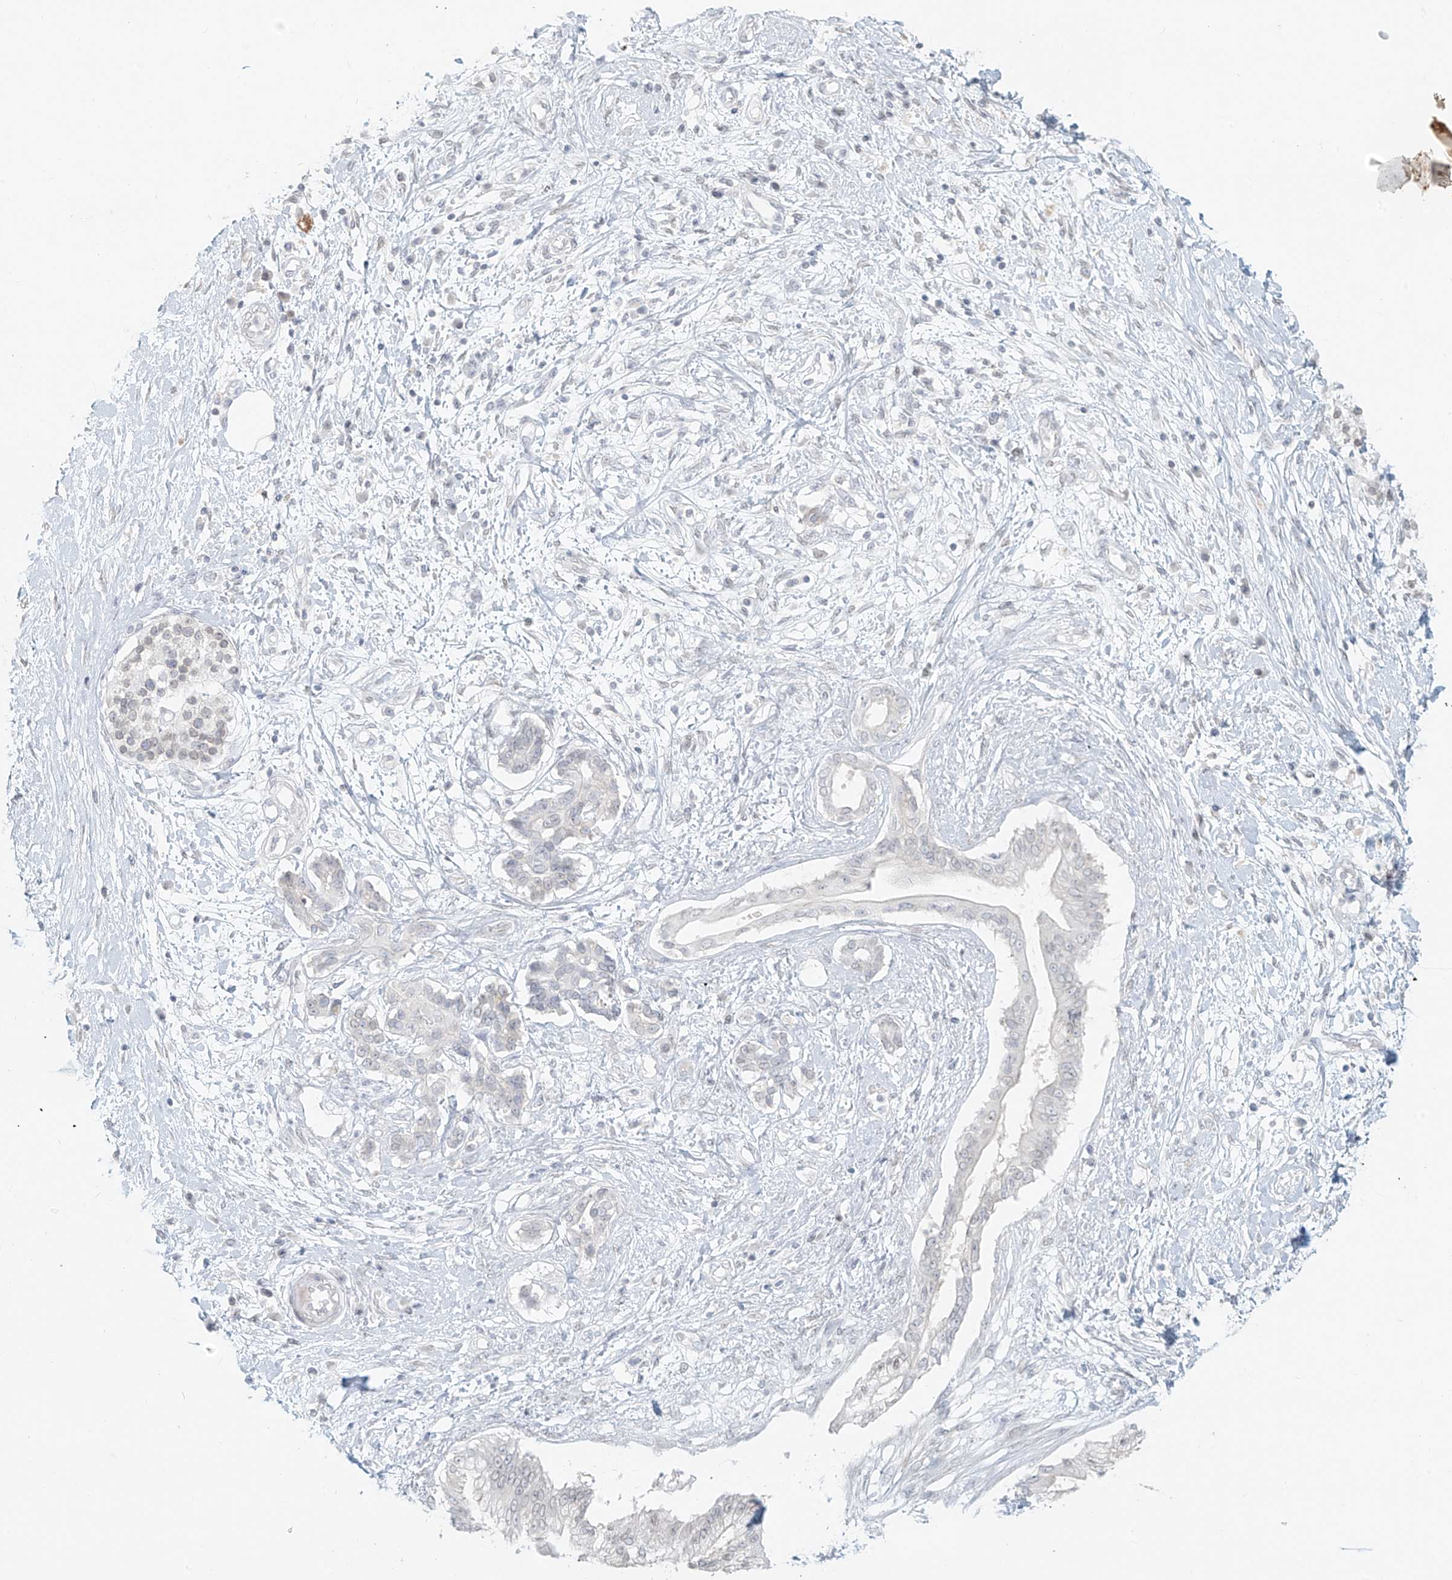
{"staining": {"intensity": "negative", "quantity": "none", "location": "none"}, "tissue": "pancreatic cancer", "cell_type": "Tumor cells", "image_type": "cancer", "snomed": [{"axis": "morphology", "description": "Adenocarcinoma, NOS"}, {"axis": "topography", "description": "Pancreas"}], "caption": "Immunohistochemical staining of human pancreatic cancer exhibits no significant expression in tumor cells.", "gene": "OSBPL7", "patient": {"sex": "female", "age": 56}}